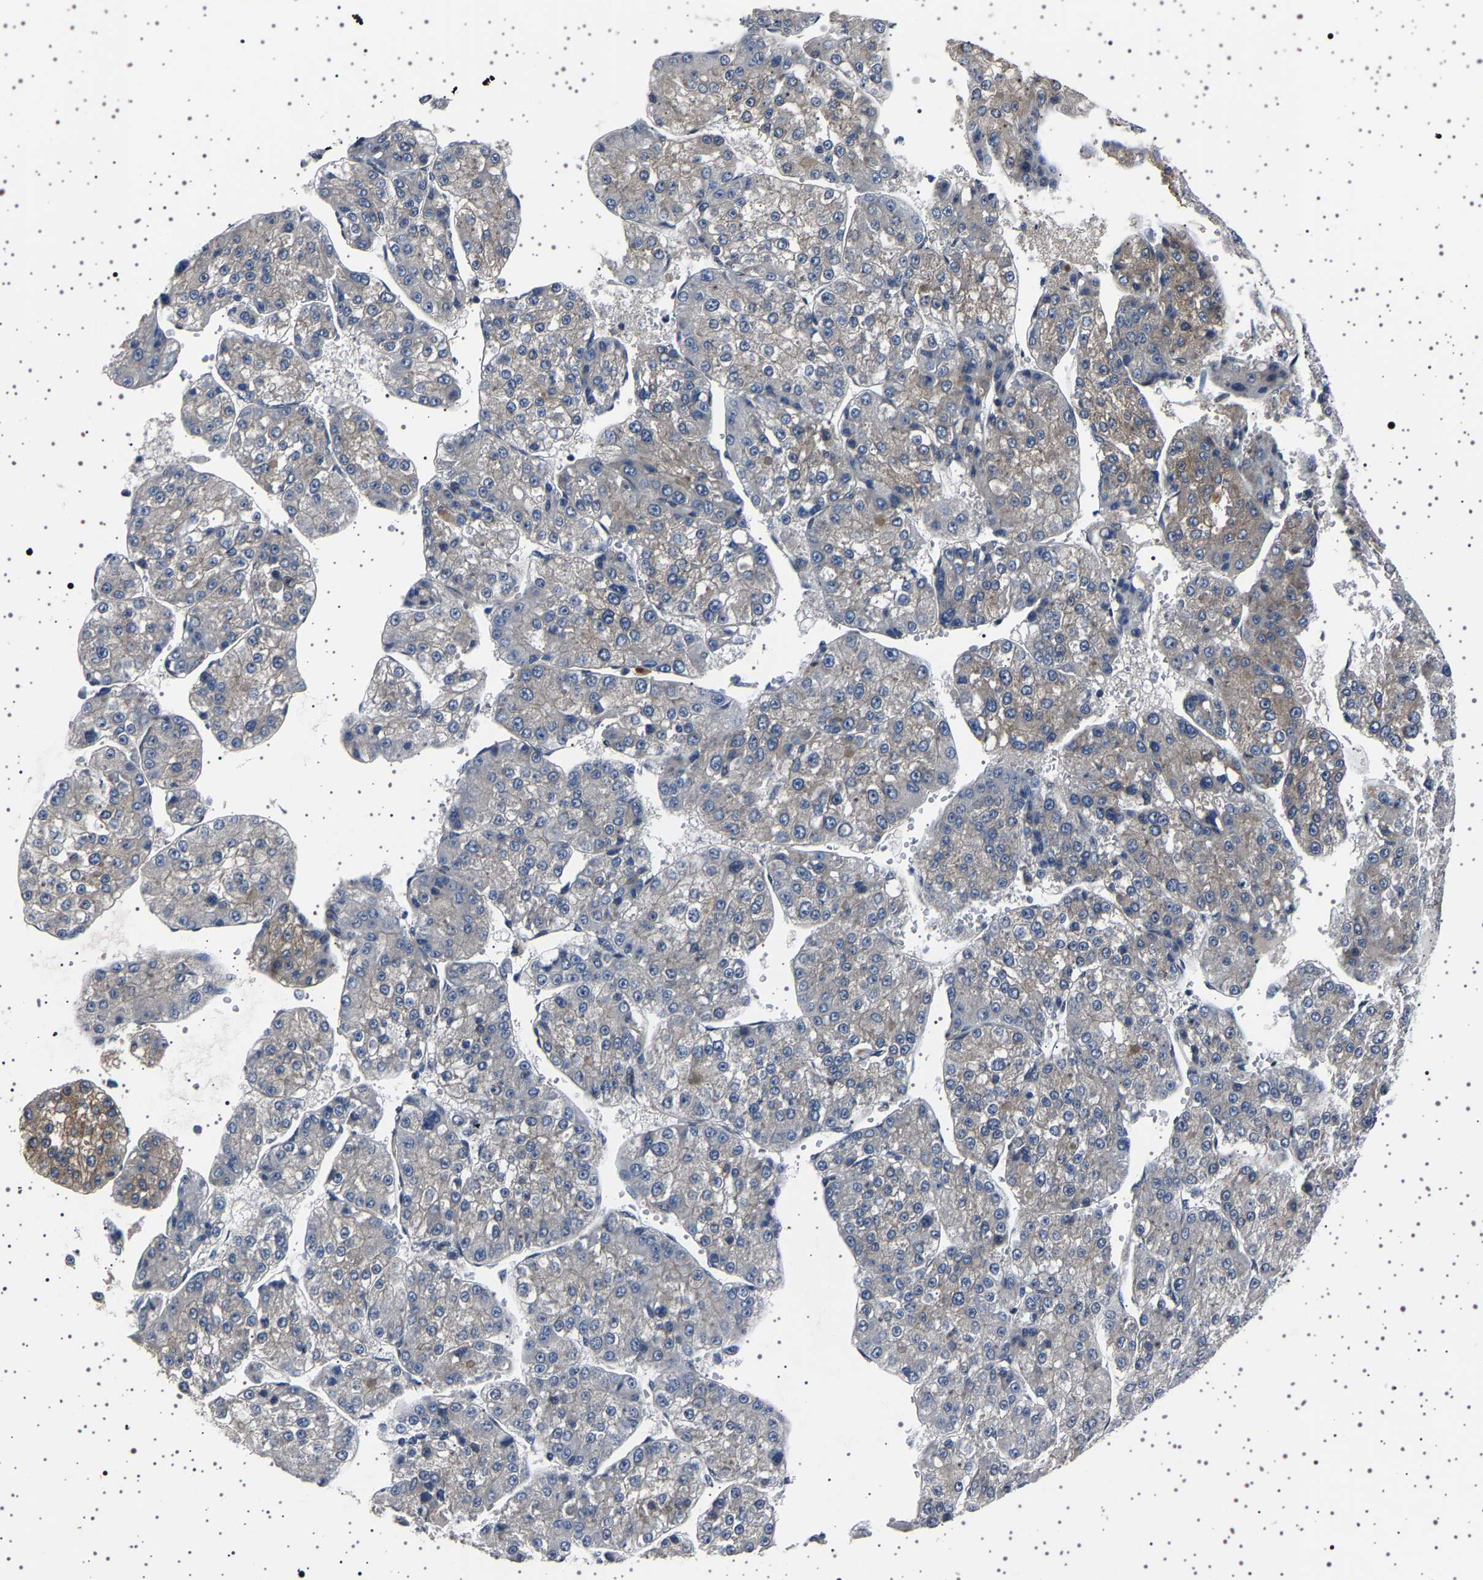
{"staining": {"intensity": "moderate", "quantity": "<25%", "location": "cytoplasmic/membranous"}, "tissue": "liver cancer", "cell_type": "Tumor cells", "image_type": "cancer", "snomed": [{"axis": "morphology", "description": "Carcinoma, Hepatocellular, NOS"}, {"axis": "topography", "description": "Liver"}], "caption": "Liver hepatocellular carcinoma stained with a brown dye demonstrates moderate cytoplasmic/membranous positive expression in approximately <25% of tumor cells.", "gene": "PAK5", "patient": {"sex": "female", "age": 73}}